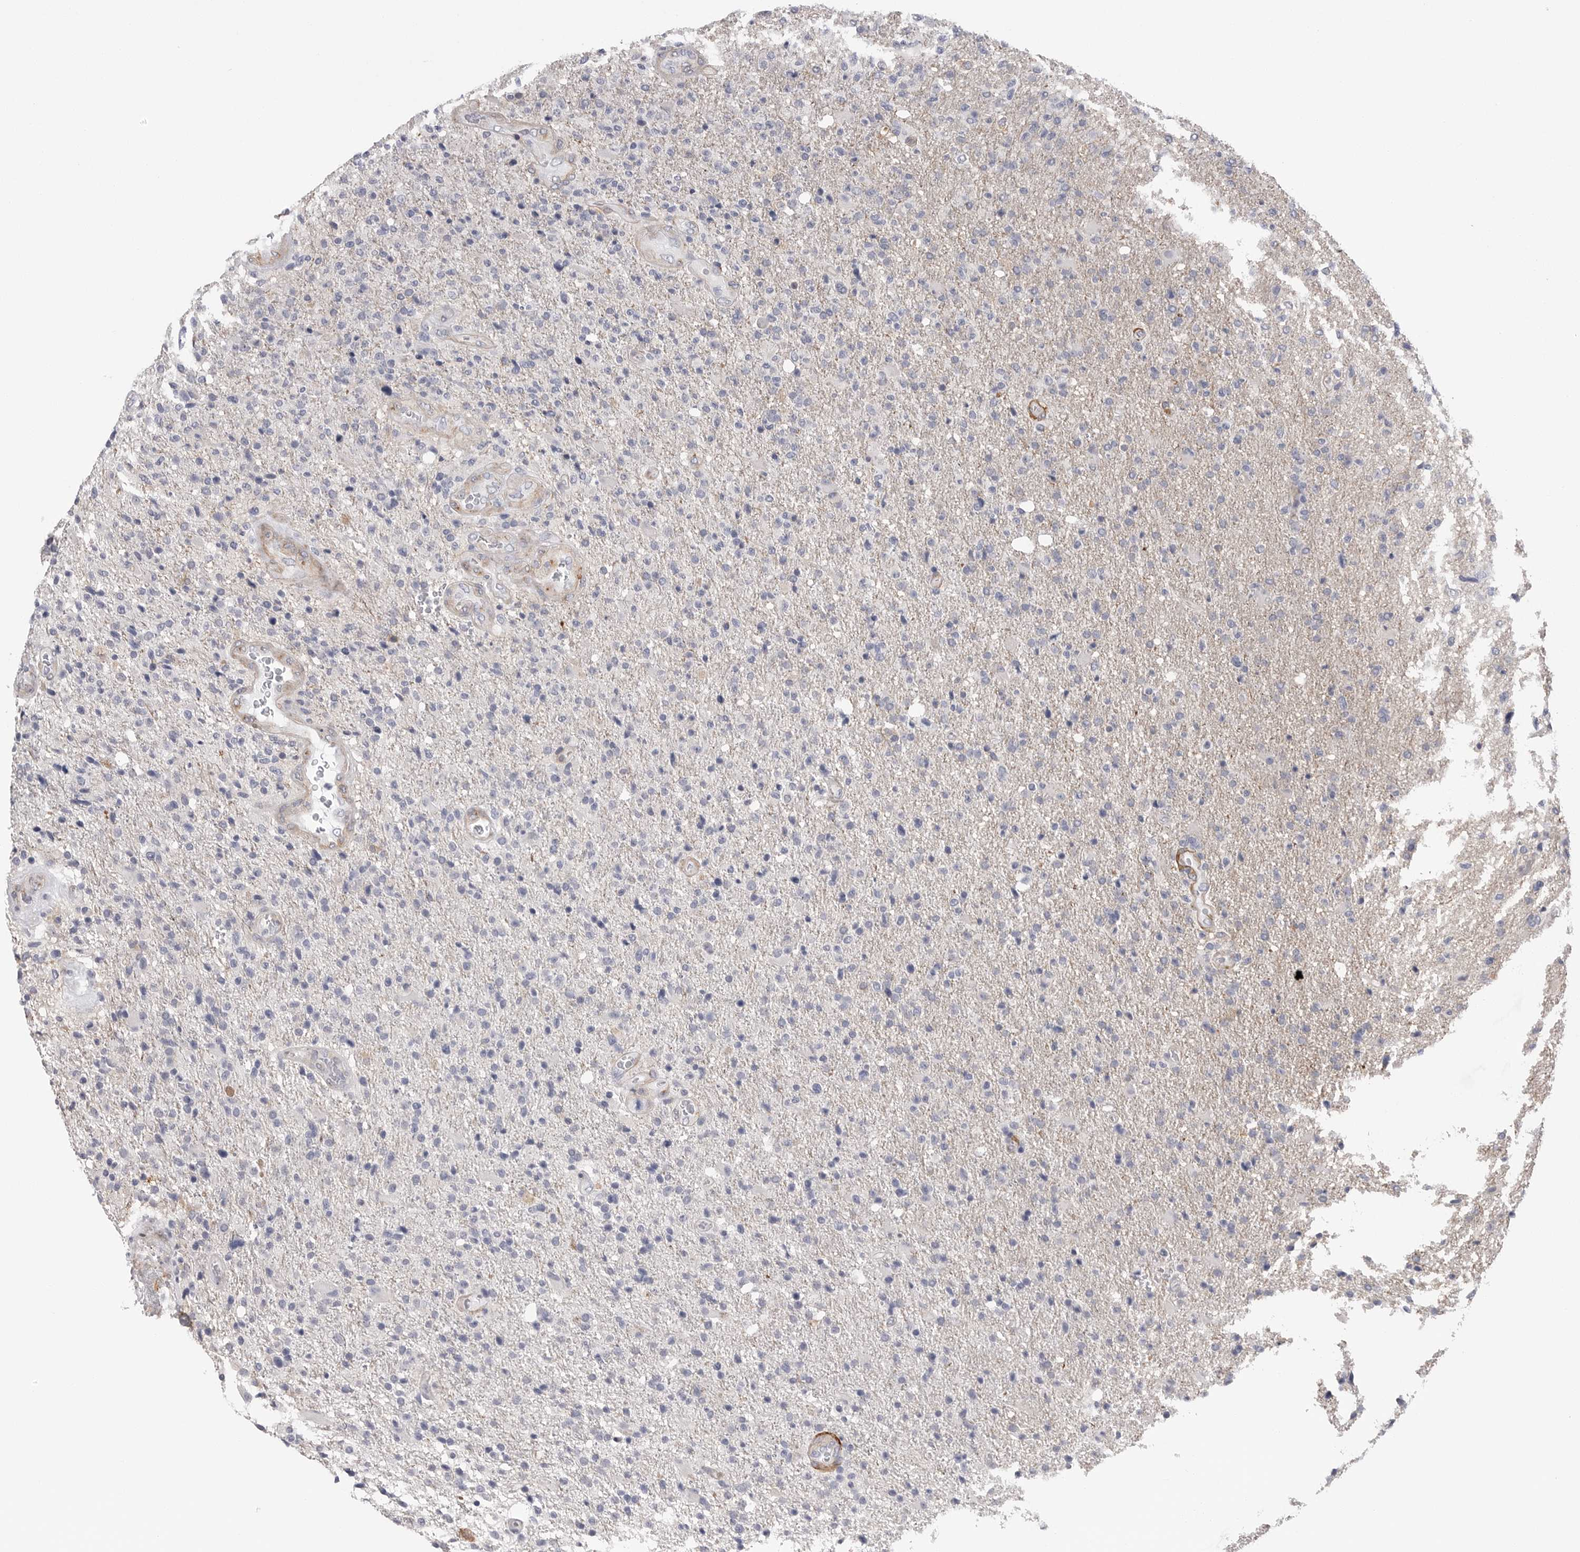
{"staining": {"intensity": "negative", "quantity": "none", "location": "none"}, "tissue": "glioma", "cell_type": "Tumor cells", "image_type": "cancer", "snomed": [{"axis": "morphology", "description": "Glioma, malignant, High grade"}, {"axis": "topography", "description": "Brain"}], "caption": "DAB (3,3'-diaminobenzidine) immunohistochemical staining of human malignant glioma (high-grade) shows no significant positivity in tumor cells.", "gene": "AKAP12", "patient": {"sex": "male", "age": 72}}